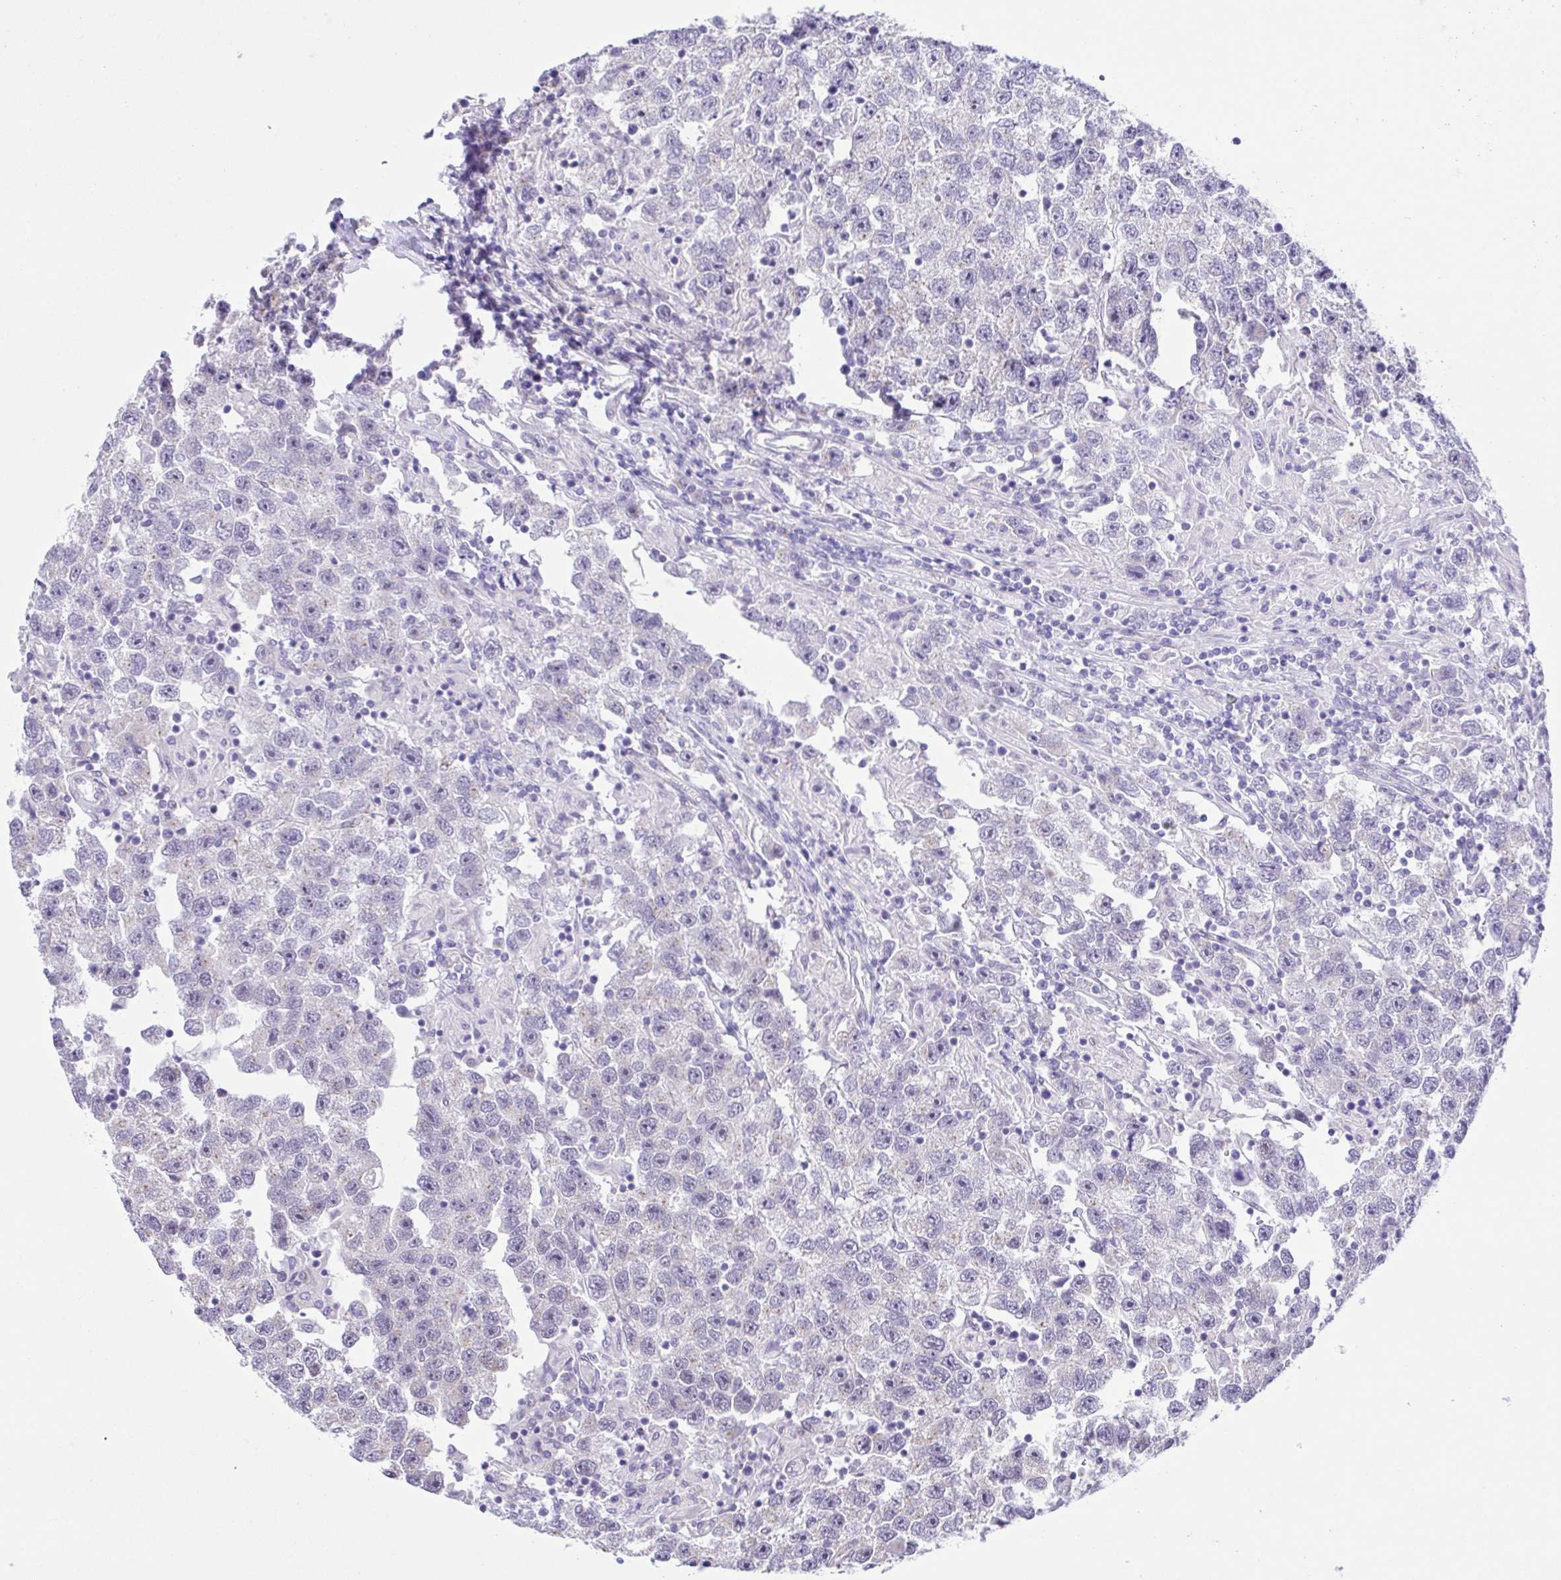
{"staining": {"intensity": "negative", "quantity": "none", "location": "none"}, "tissue": "testis cancer", "cell_type": "Tumor cells", "image_type": "cancer", "snomed": [{"axis": "morphology", "description": "Seminoma, NOS"}, {"axis": "topography", "description": "Testis"}], "caption": "Testis cancer was stained to show a protein in brown. There is no significant expression in tumor cells.", "gene": "TGM3", "patient": {"sex": "male", "age": 26}}